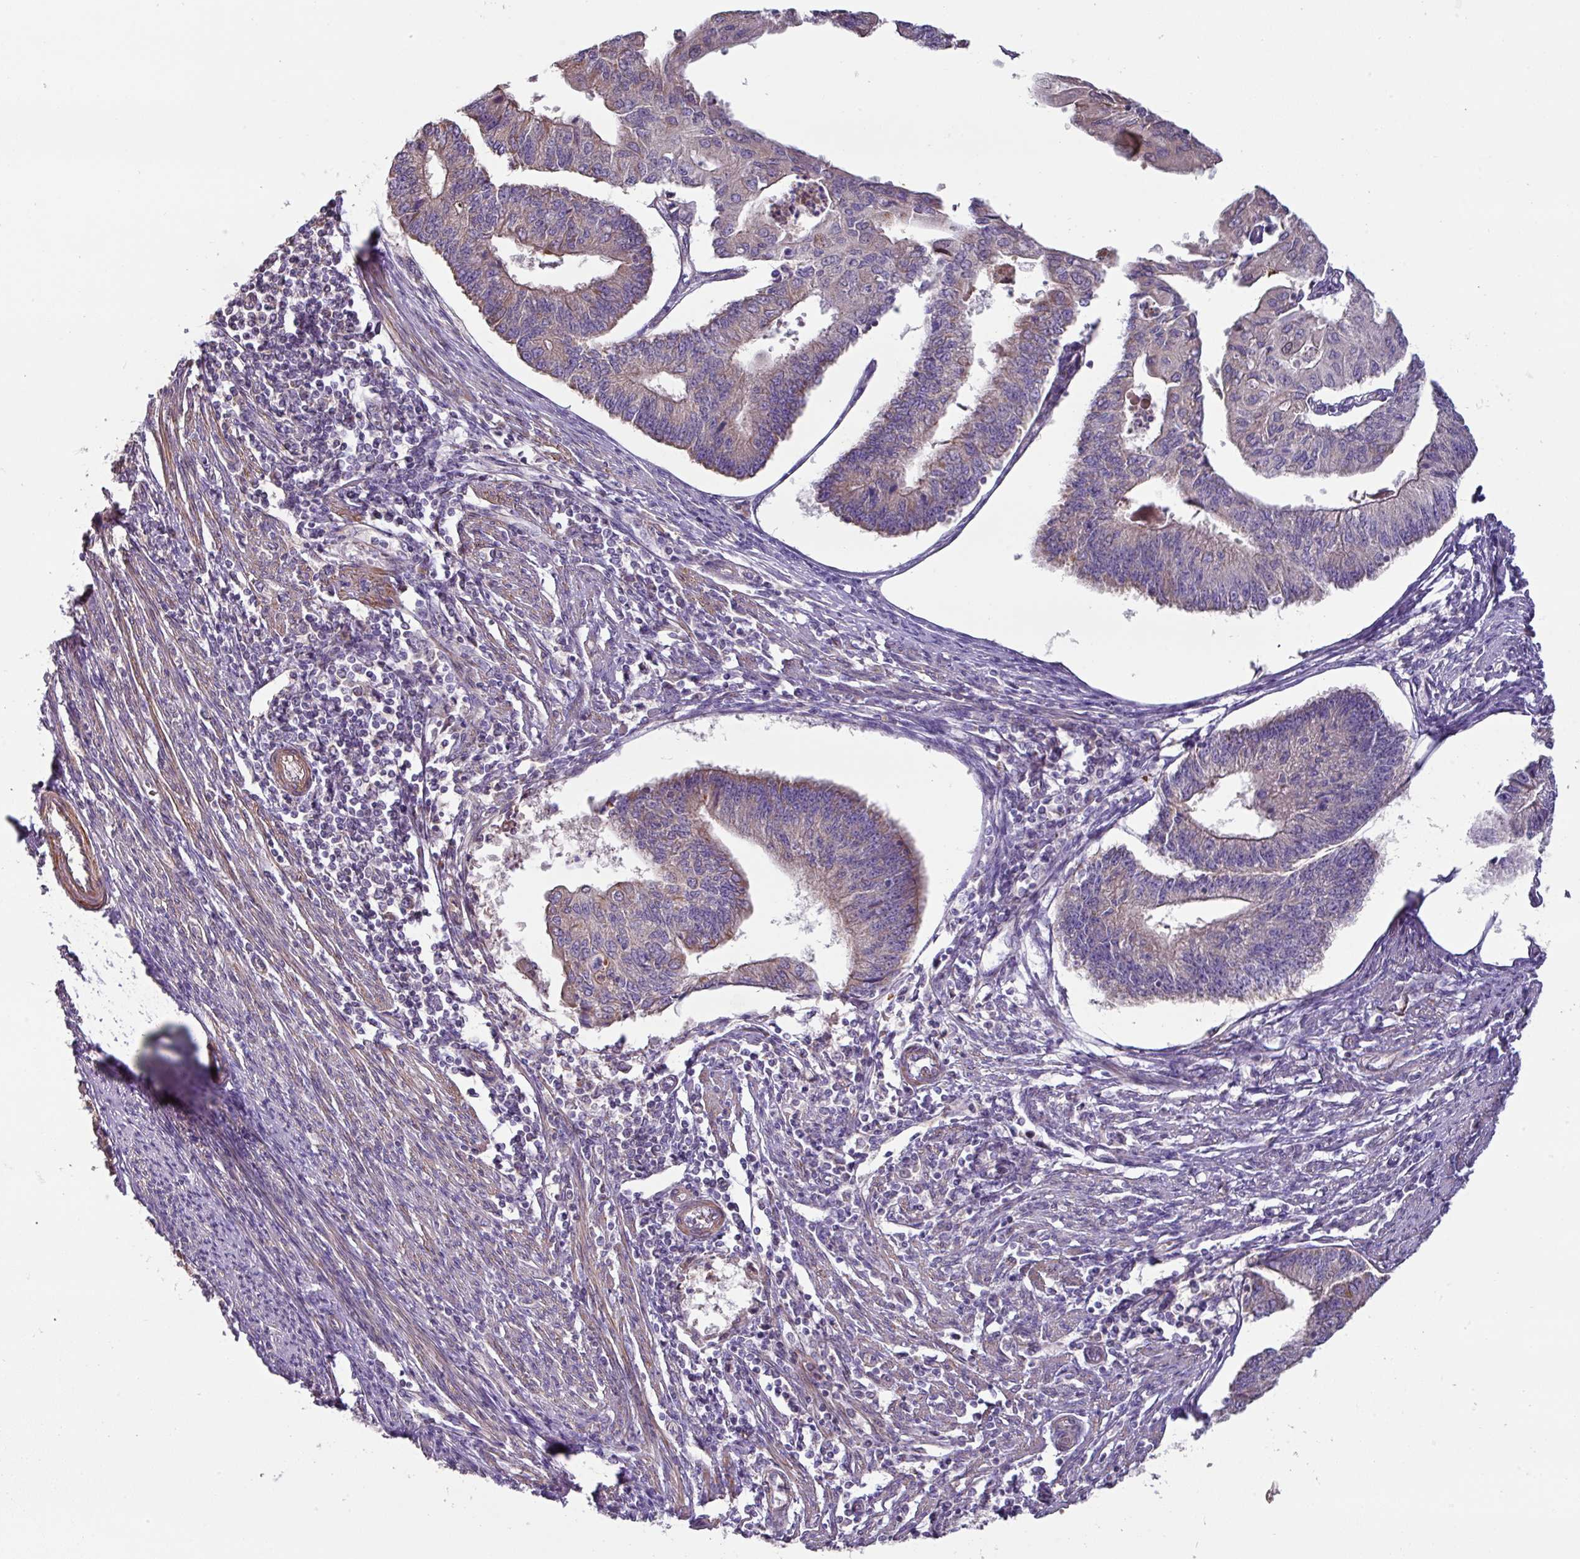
{"staining": {"intensity": "weak", "quantity": "<25%", "location": "cytoplasmic/membranous"}, "tissue": "endometrial cancer", "cell_type": "Tumor cells", "image_type": "cancer", "snomed": [{"axis": "morphology", "description": "Adenocarcinoma, NOS"}, {"axis": "topography", "description": "Endometrium"}], "caption": "An immunohistochemistry (IHC) image of endometrial adenocarcinoma is shown. There is no staining in tumor cells of endometrial adenocarcinoma.", "gene": "MRRF", "patient": {"sex": "female", "age": 56}}